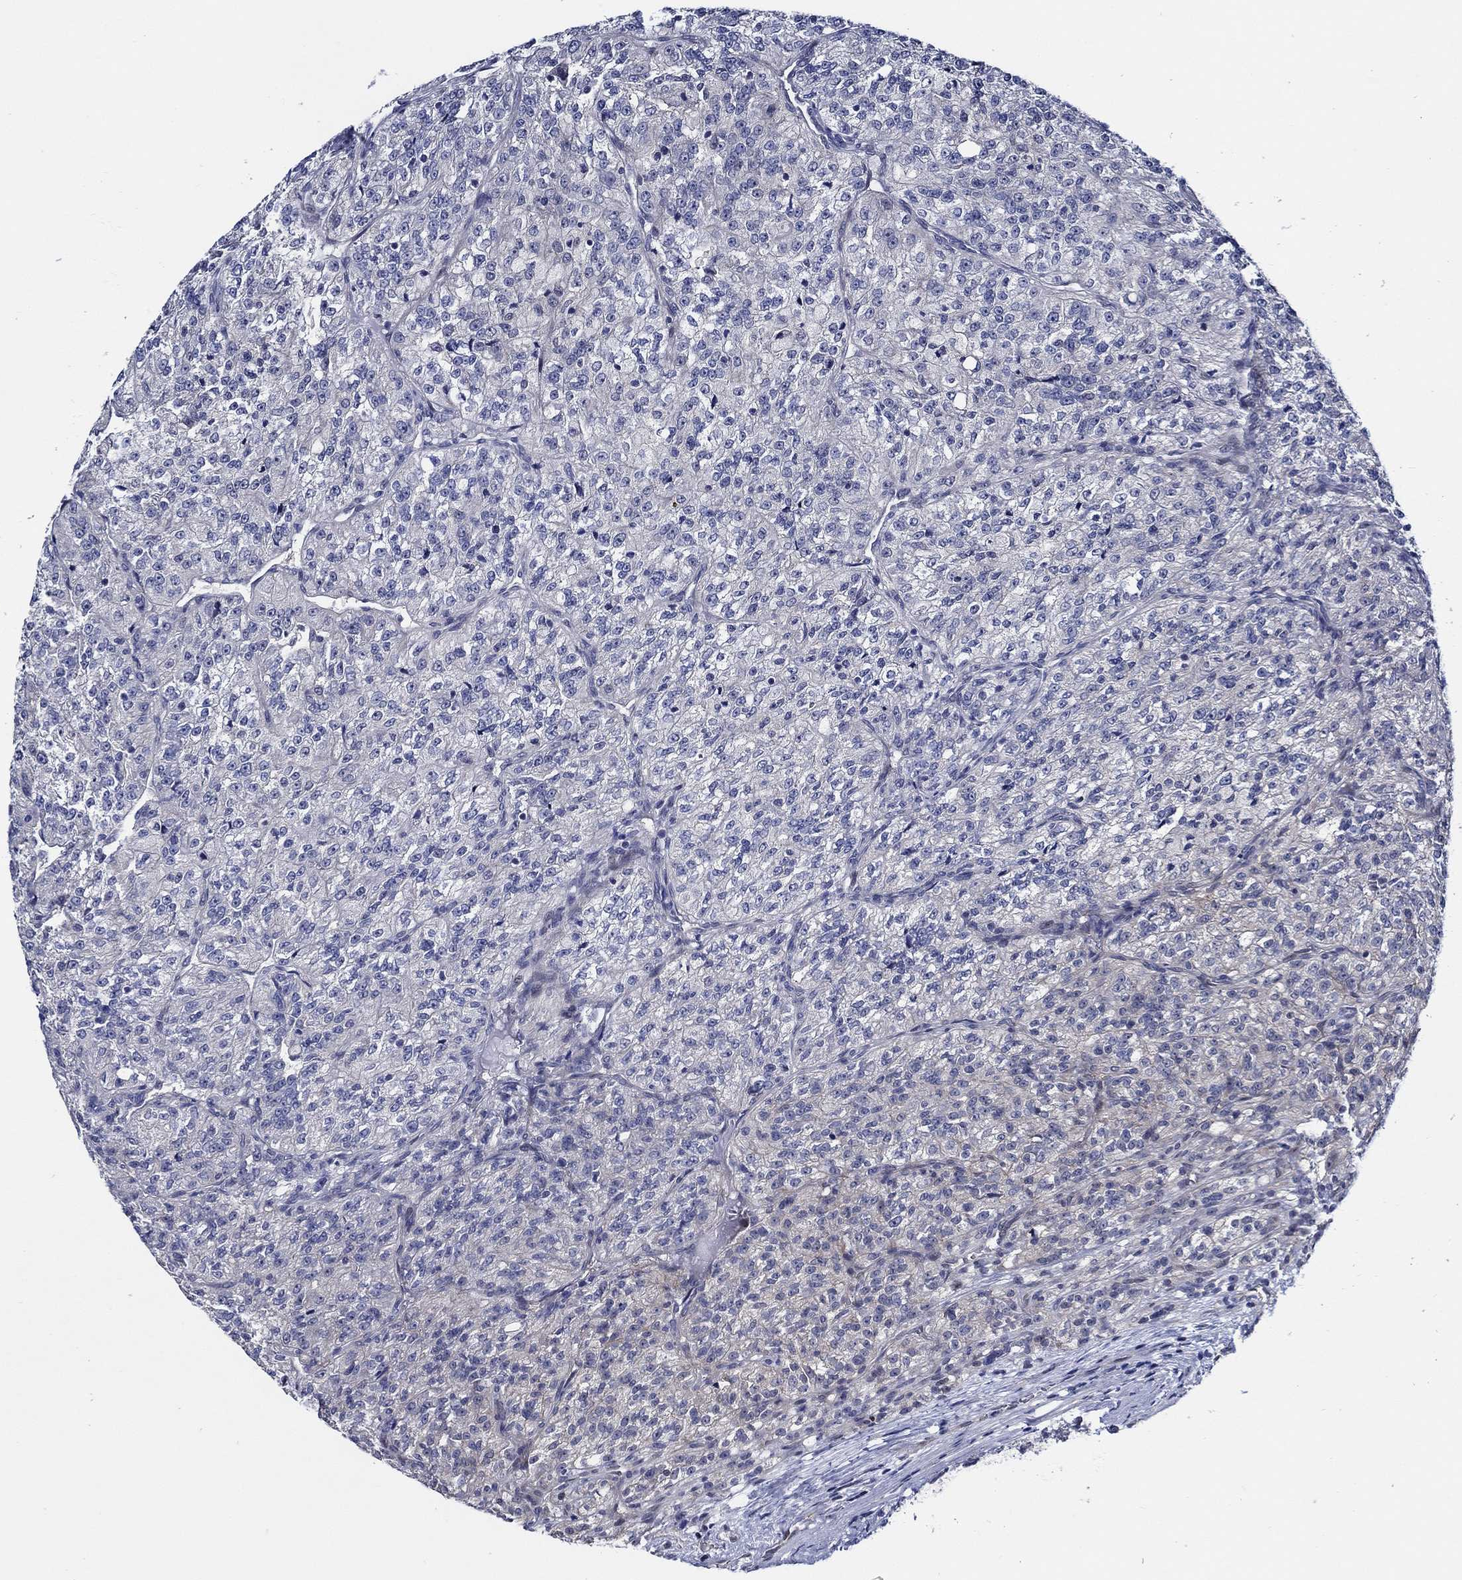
{"staining": {"intensity": "negative", "quantity": "none", "location": "none"}, "tissue": "renal cancer", "cell_type": "Tumor cells", "image_type": "cancer", "snomed": [{"axis": "morphology", "description": "Adenocarcinoma, NOS"}, {"axis": "topography", "description": "Kidney"}], "caption": "The photomicrograph shows no staining of tumor cells in renal adenocarcinoma.", "gene": "C8orf48", "patient": {"sex": "female", "age": 63}}